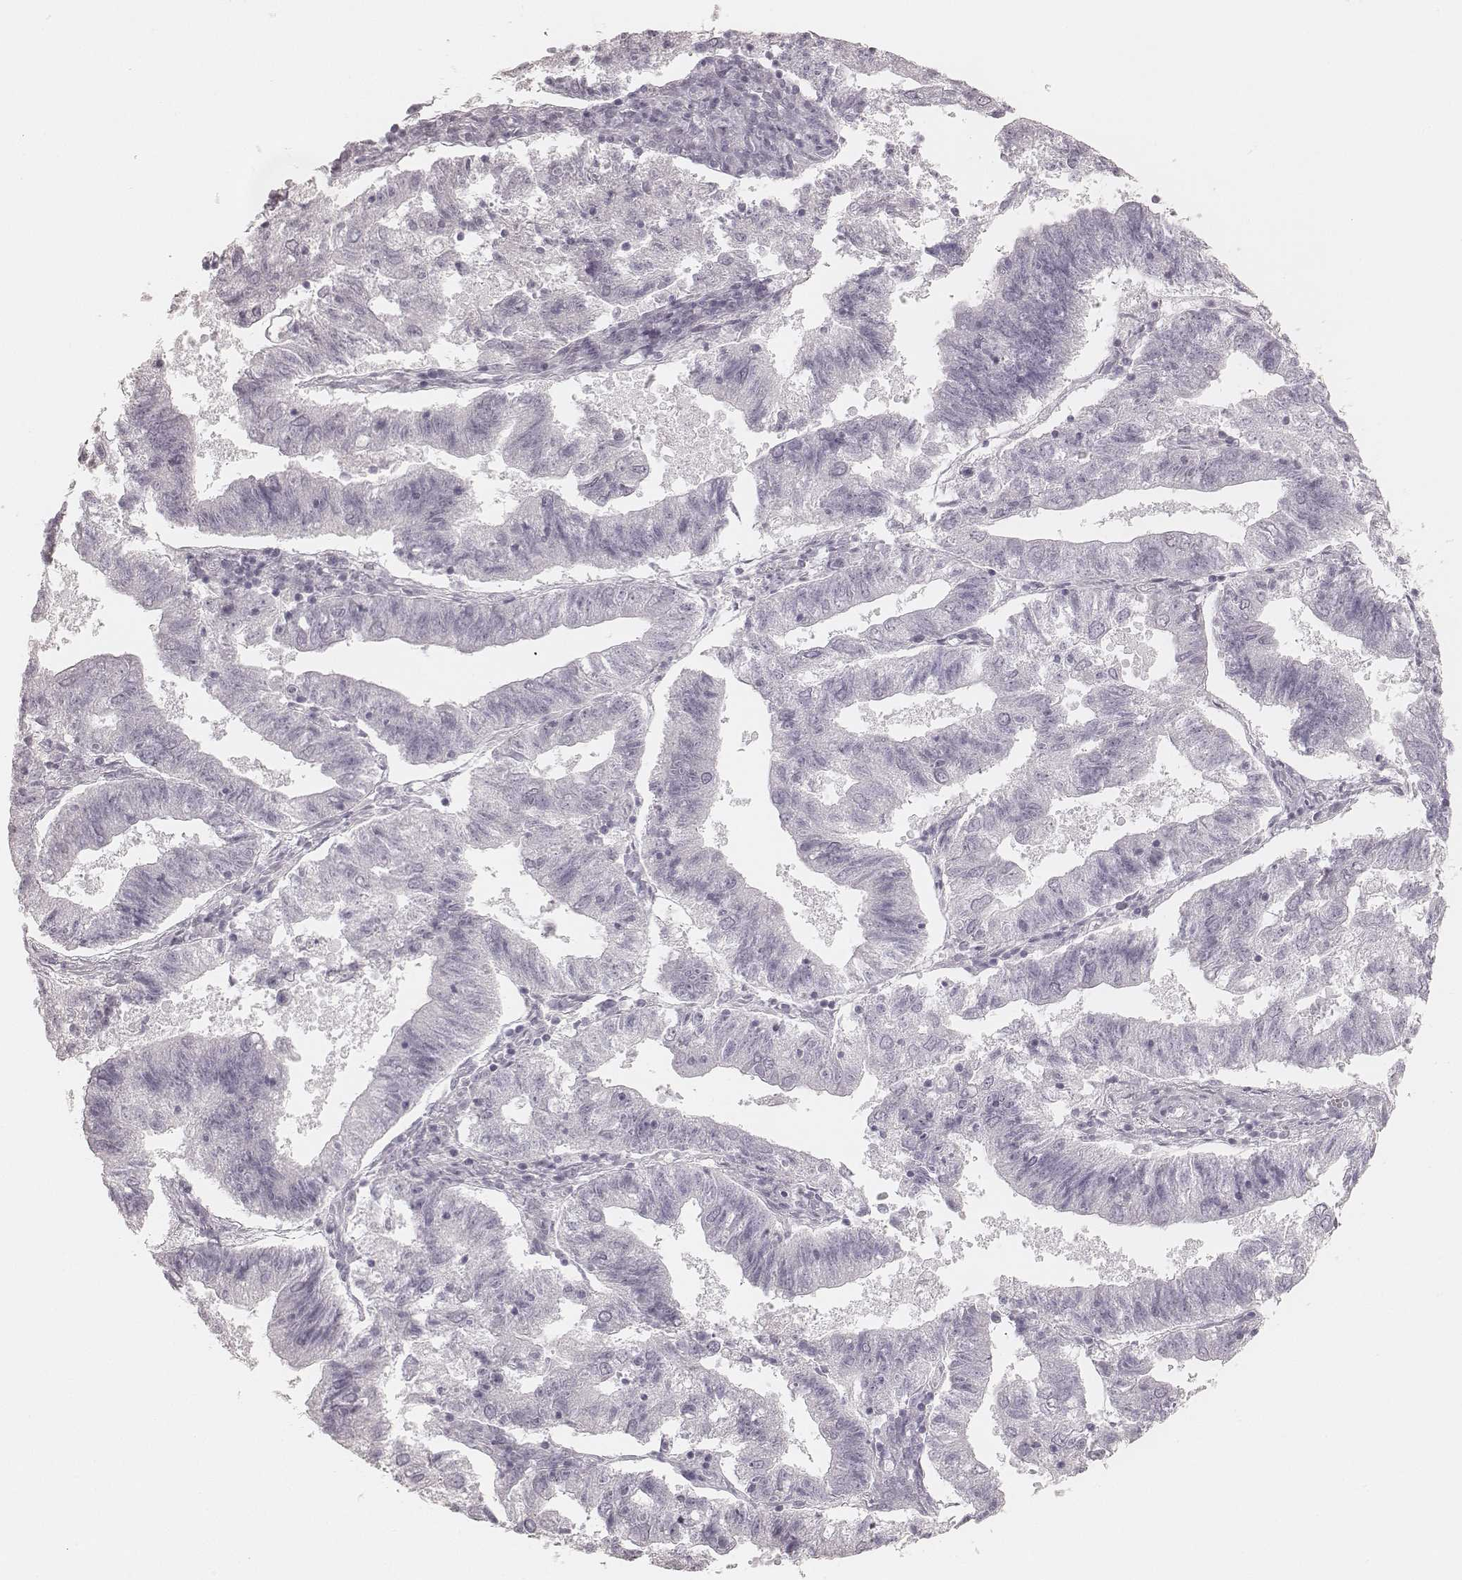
{"staining": {"intensity": "negative", "quantity": "none", "location": "none"}, "tissue": "endometrial cancer", "cell_type": "Tumor cells", "image_type": "cancer", "snomed": [{"axis": "morphology", "description": "Adenocarcinoma, NOS"}, {"axis": "topography", "description": "Endometrium"}], "caption": "Immunohistochemical staining of human endometrial cancer (adenocarcinoma) demonstrates no significant expression in tumor cells.", "gene": "KRT72", "patient": {"sex": "female", "age": 82}}